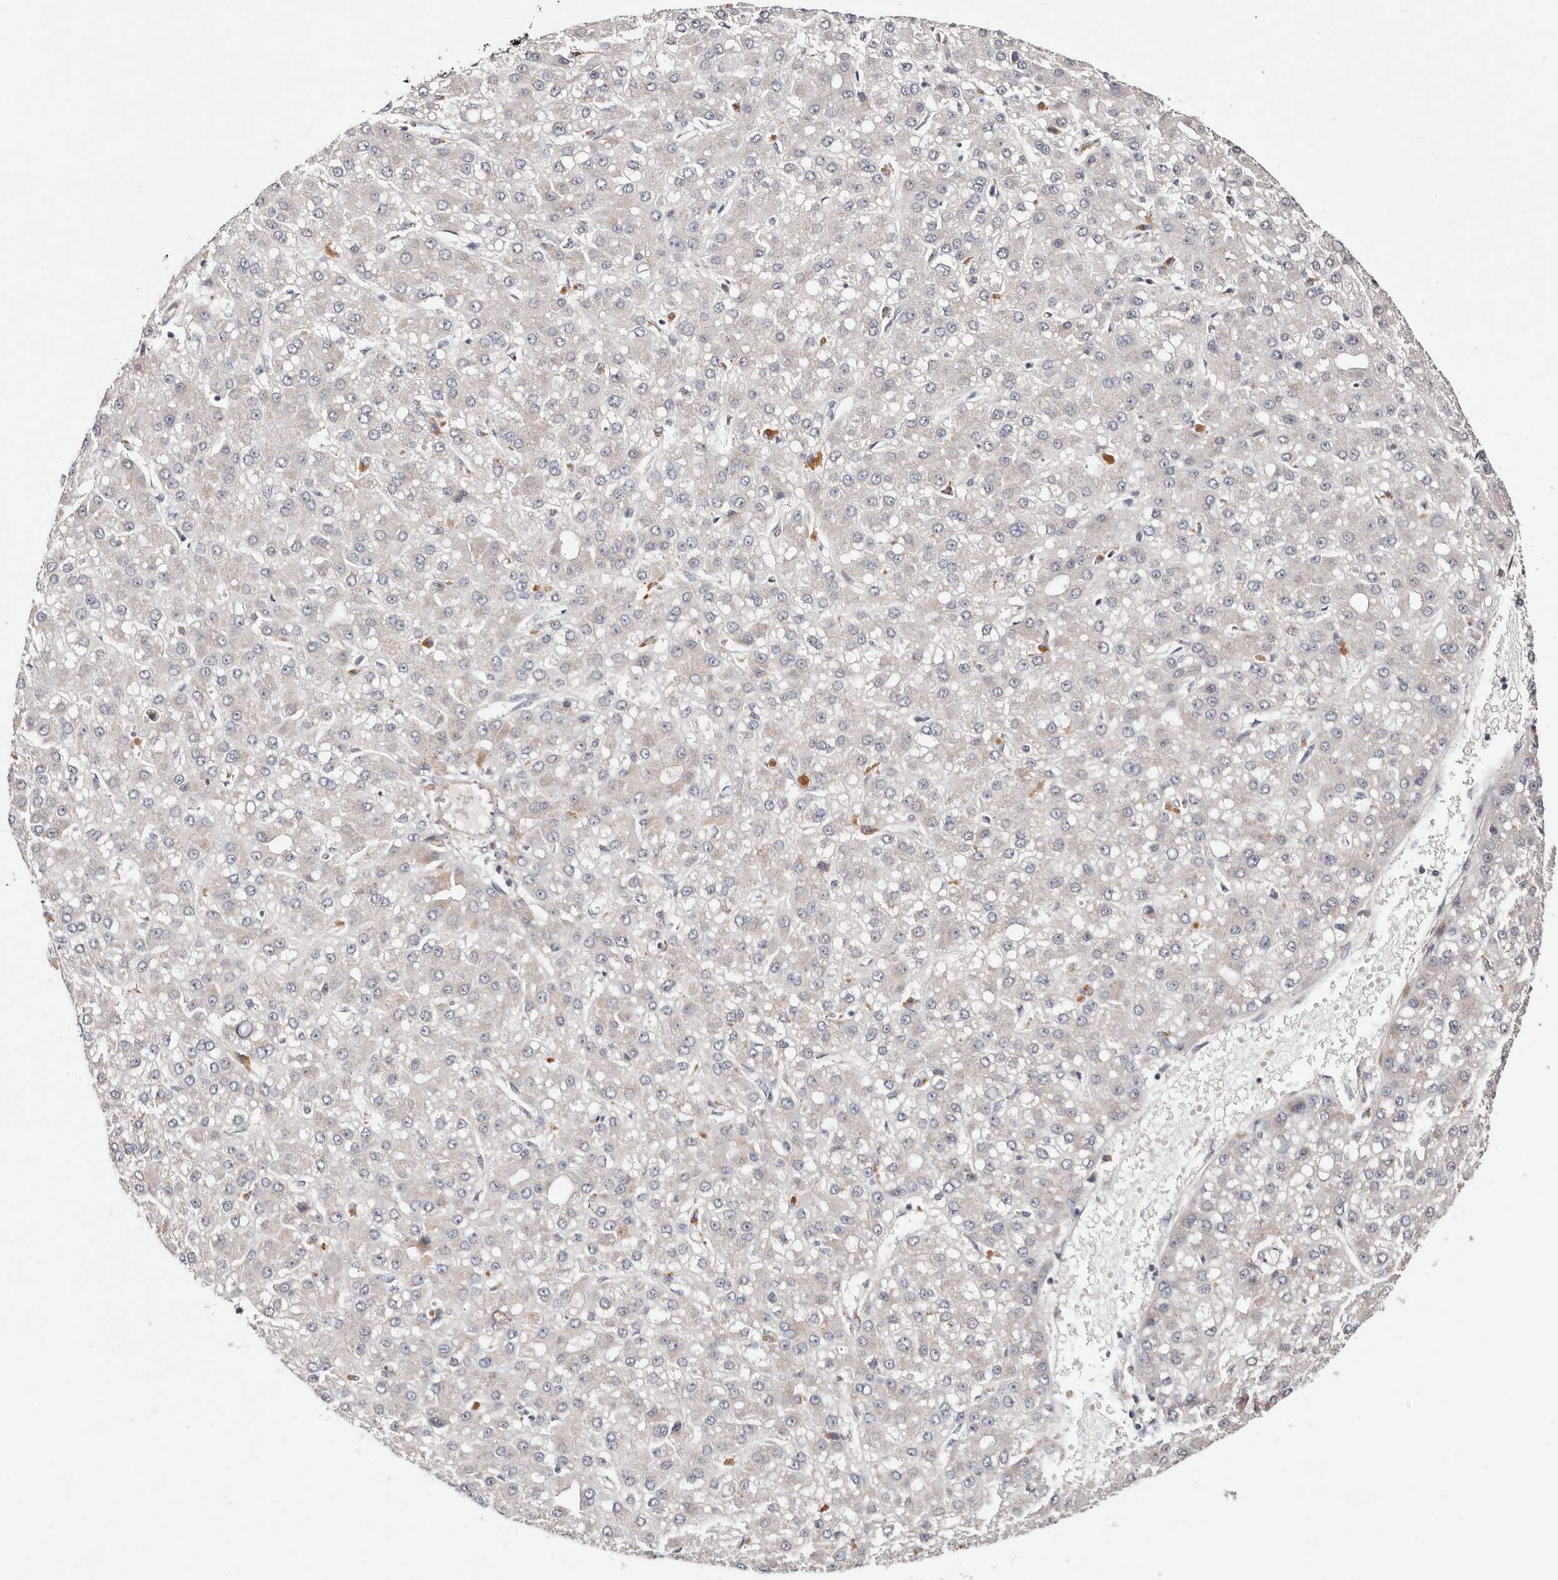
{"staining": {"intensity": "negative", "quantity": "none", "location": "none"}, "tissue": "liver cancer", "cell_type": "Tumor cells", "image_type": "cancer", "snomed": [{"axis": "morphology", "description": "Carcinoma, Hepatocellular, NOS"}, {"axis": "topography", "description": "Liver"}], "caption": "Tumor cells show no significant protein staining in liver hepatocellular carcinoma.", "gene": "MACF1", "patient": {"sex": "male", "age": 67}}